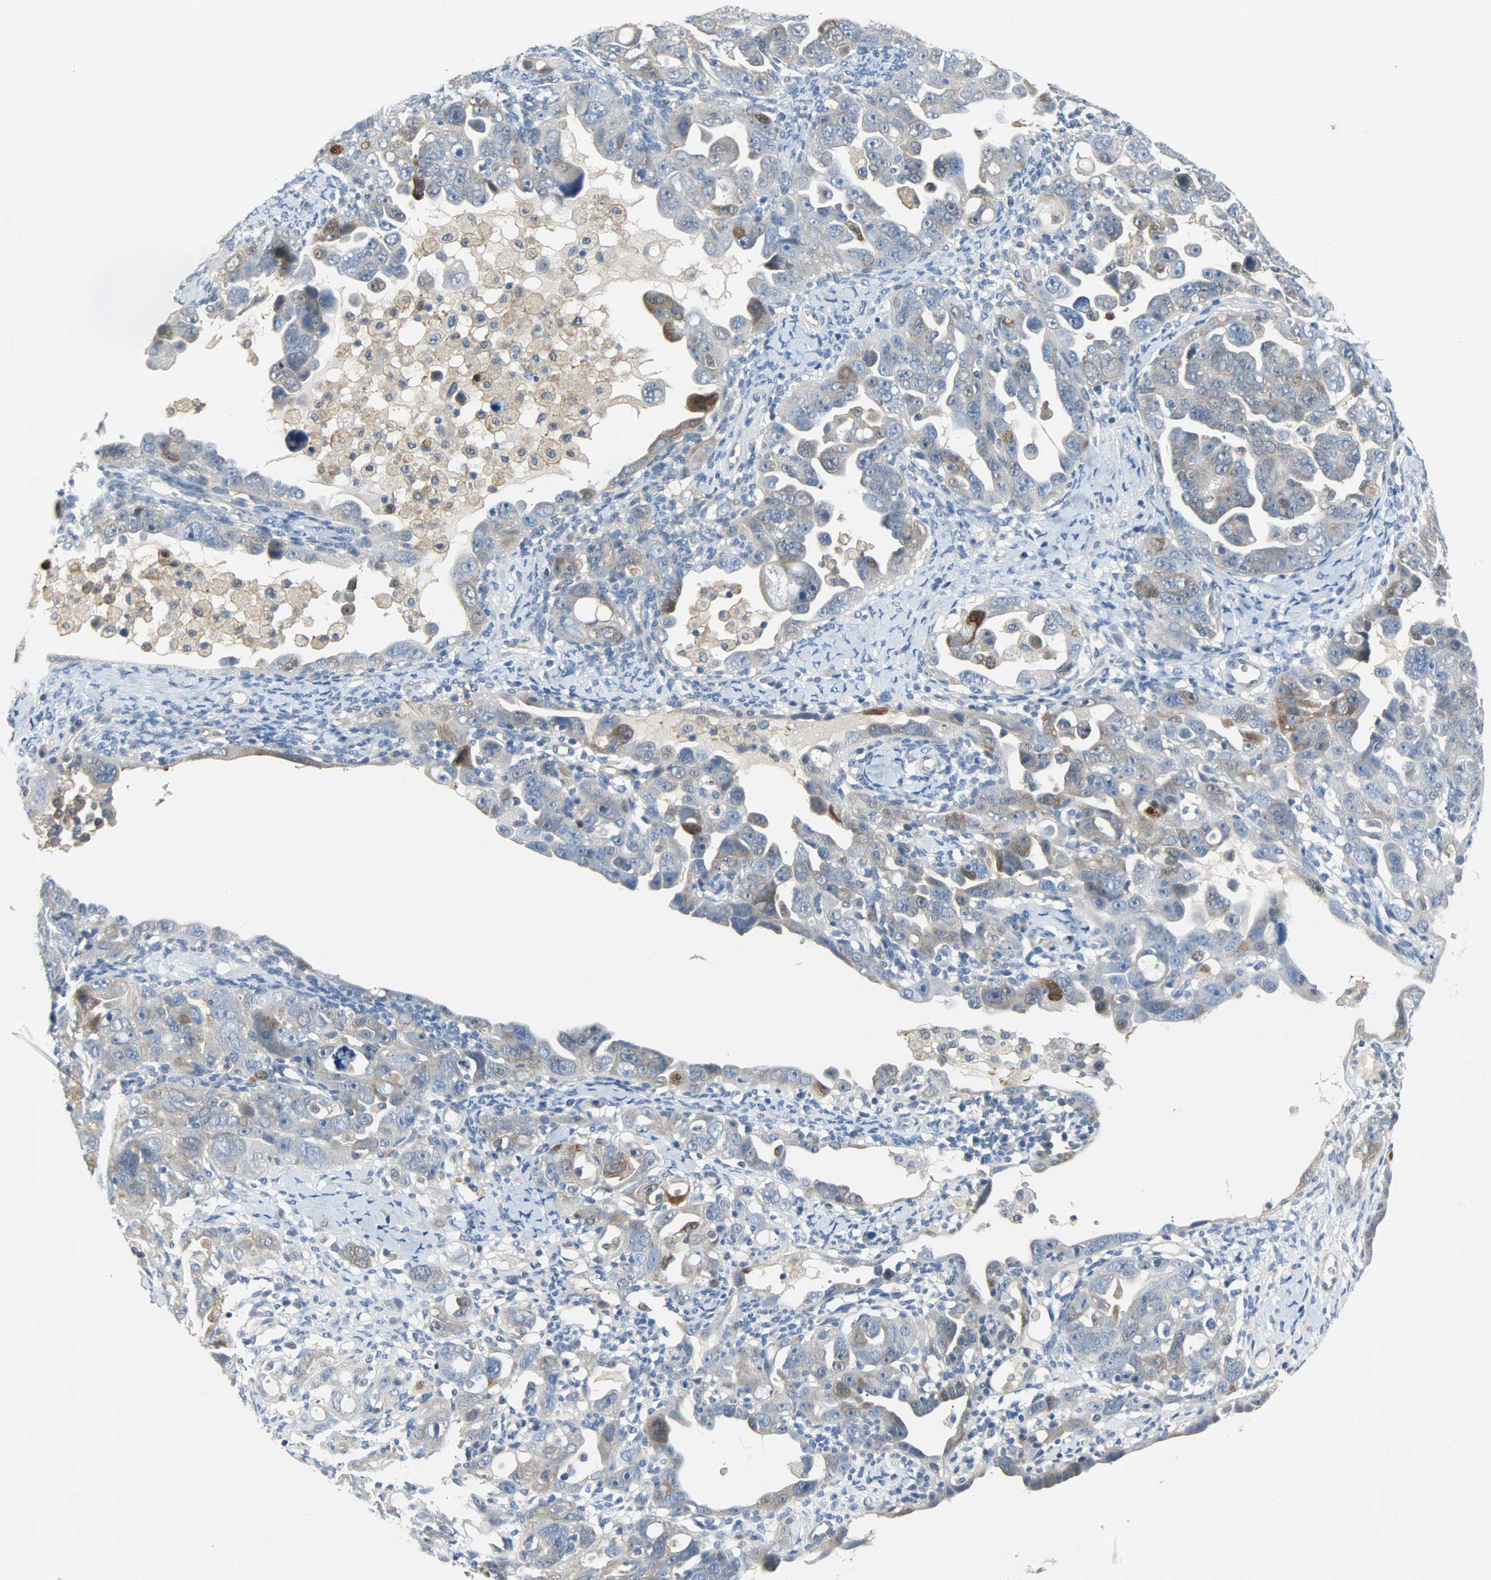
{"staining": {"intensity": "weak", "quantity": "25%-75%", "location": "cytoplasmic/membranous"}, "tissue": "ovarian cancer", "cell_type": "Tumor cells", "image_type": "cancer", "snomed": [{"axis": "morphology", "description": "Cystadenocarcinoma, serous, NOS"}, {"axis": "topography", "description": "Ovary"}], "caption": "Protein expression analysis of ovarian cancer shows weak cytoplasmic/membranous positivity in approximately 25%-75% of tumor cells.", "gene": "EIF4EBP1", "patient": {"sex": "female", "age": 66}}